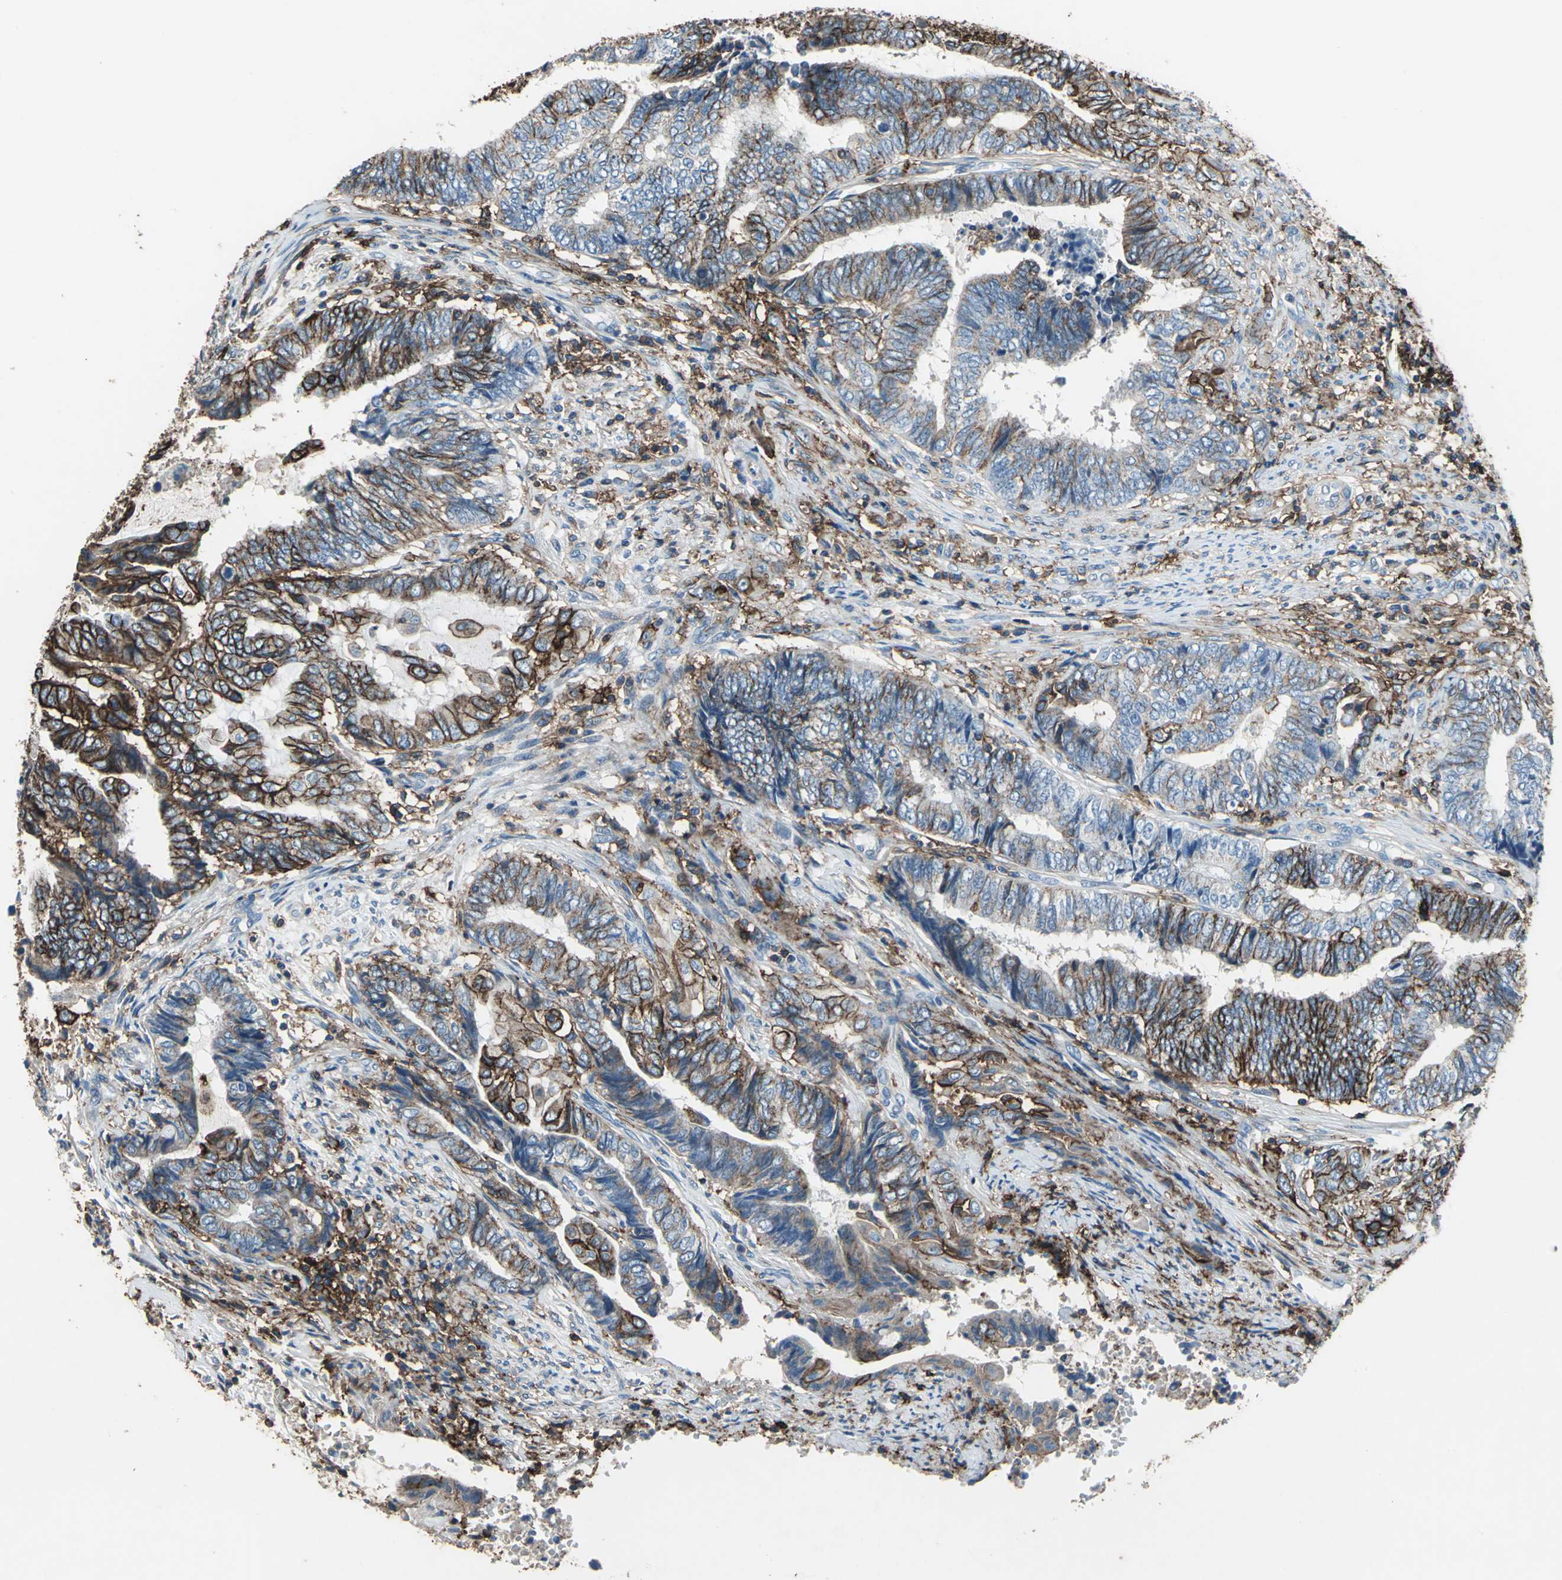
{"staining": {"intensity": "strong", "quantity": ">75%", "location": "cytoplasmic/membranous"}, "tissue": "endometrial cancer", "cell_type": "Tumor cells", "image_type": "cancer", "snomed": [{"axis": "morphology", "description": "Adenocarcinoma, NOS"}, {"axis": "topography", "description": "Uterus"}, {"axis": "topography", "description": "Endometrium"}], "caption": "High-magnification brightfield microscopy of adenocarcinoma (endometrial) stained with DAB (brown) and counterstained with hematoxylin (blue). tumor cells exhibit strong cytoplasmic/membranous expression is appreciated in approximately>75% of cells.", "gene": "CD44", "patient": {"sex": "female", "age": 70}}